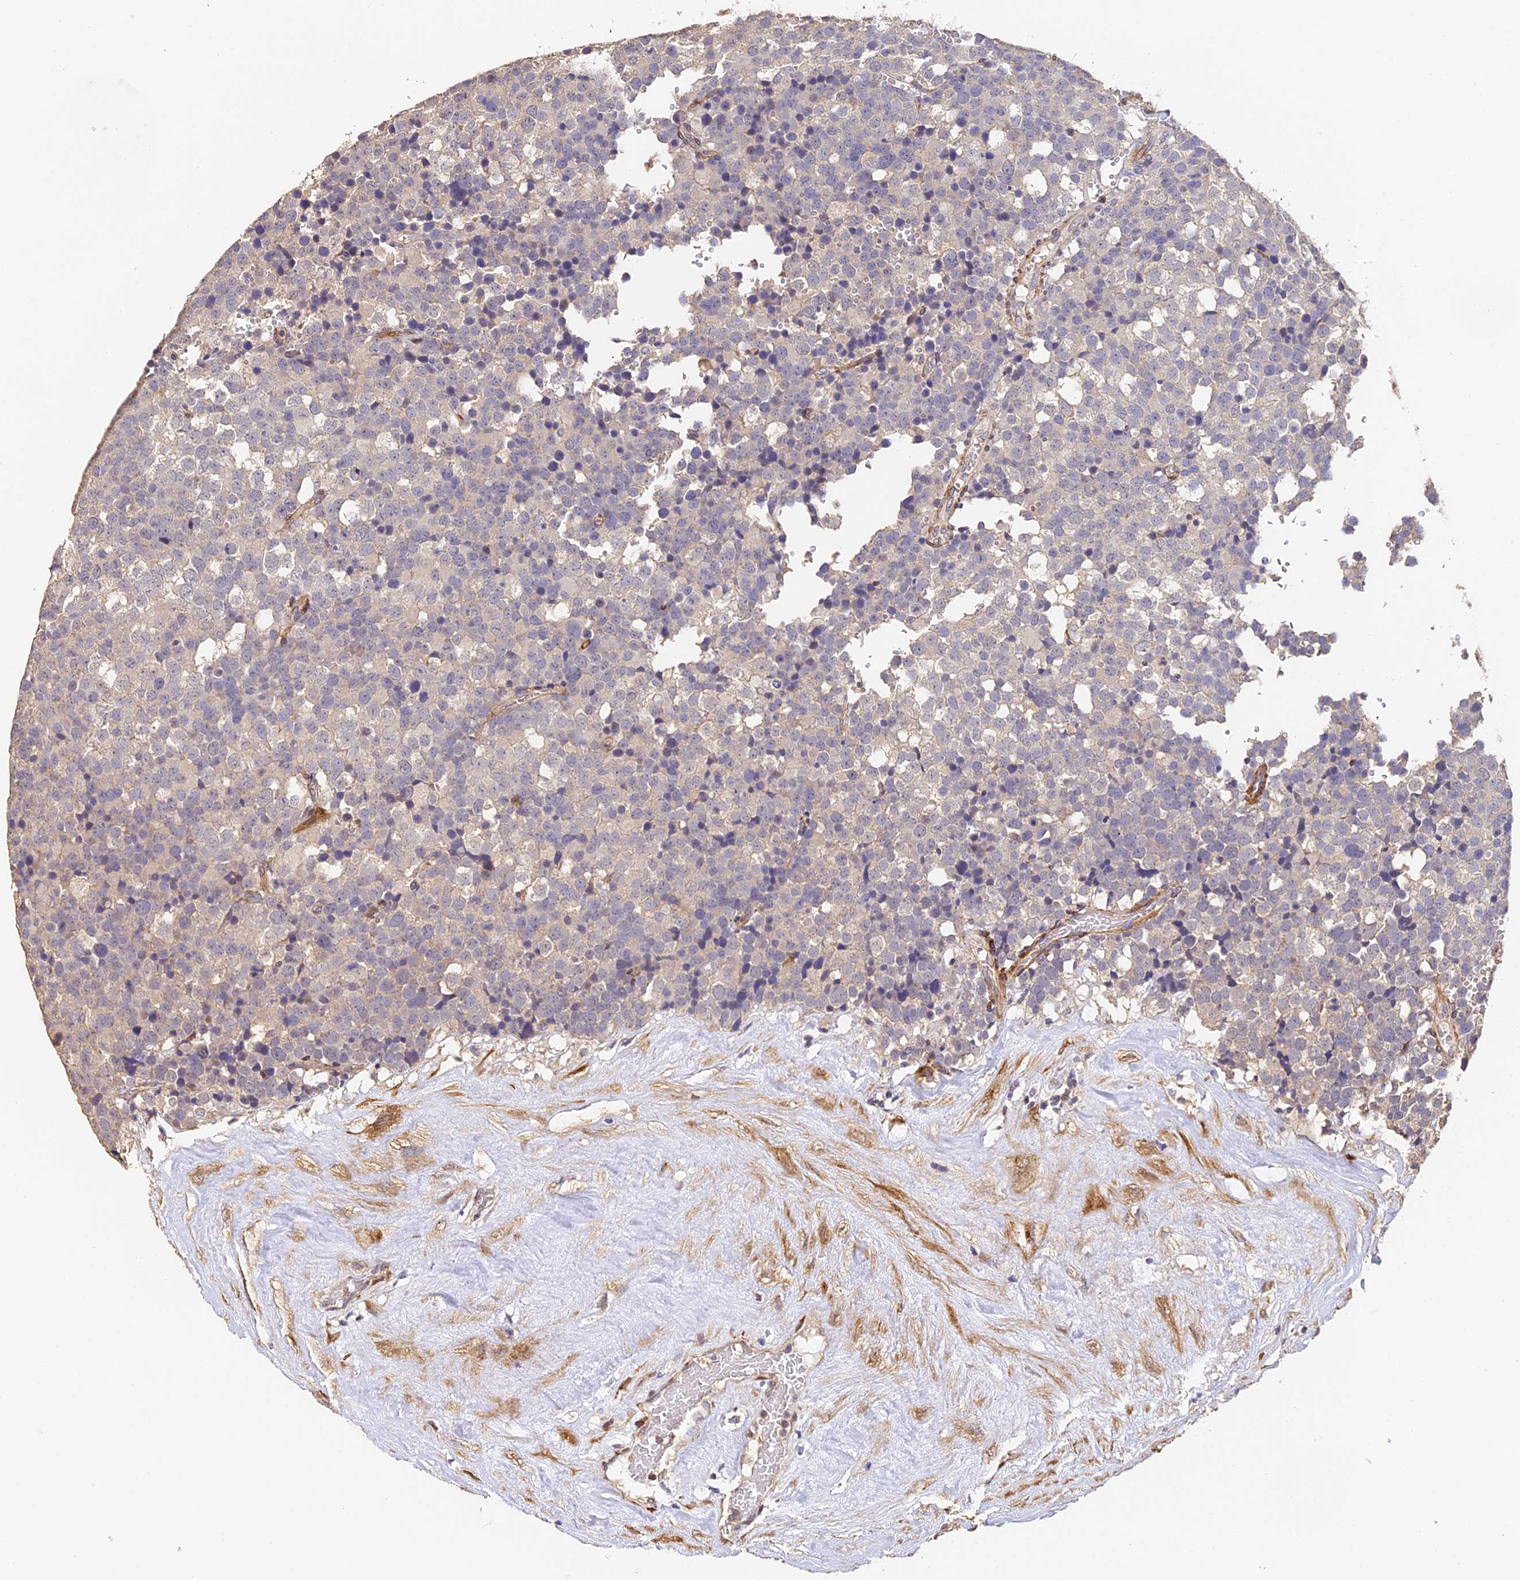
{"staining": {"intensity": "negative", "quantity": "none", "location": "none"}, "tissue": "testis cancer", "cell_type": "Tumor cells", "image_type": "cancer", "snomed": [{"axis": "morphology", "description": "Seminoma, NOS"}, {"axis": "topography", "description": "Testis"}], "caption": "Tumor cells are negative for protein expression in human testis cancer.", "gene": "SLC11A1", "patient": {"sex": "male", "age": 71}}